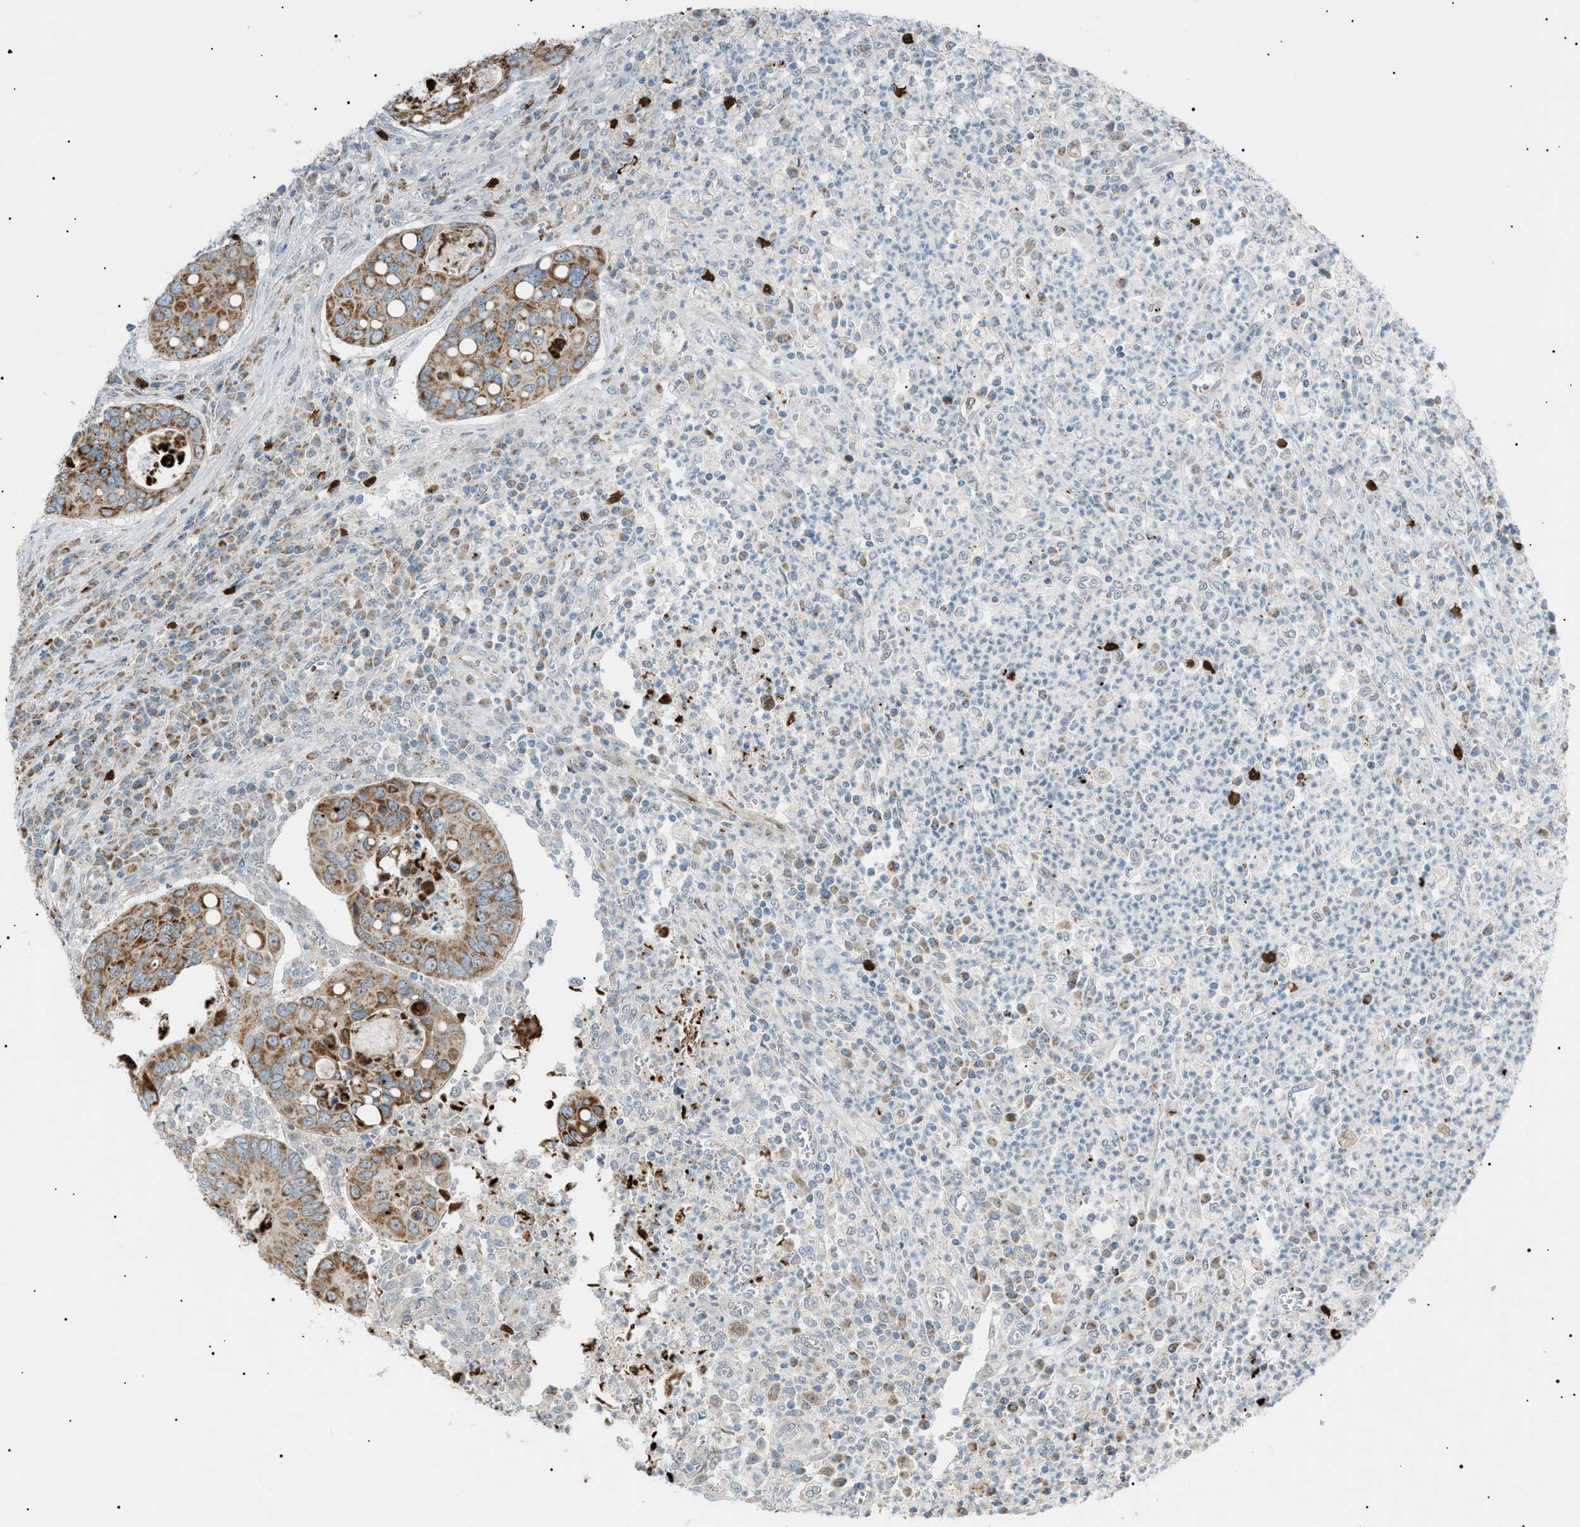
{"staining": {"intensity": "moderate", "quantity": ">75%", "location": "cytoplasmic/membranous"}, "tissue": "colorectal cancer", "cell_type": "Tumor cells", "image_type": "cancer", "snomed": [{"axis": "morphology", "description": "Inflammation, NOS"}, {"axis": "morphology", "description": "Adenocarcinoma, NOS"}, {"axis": "topography", "description": "Colon"}], "caption": "Colorectal cancer (adenocarcinoma) tissue displays moderate cytoplasmic/membranous staining in about >75% of tumor cells", "gene": "ZNF516", "patient": {"sex": "male", "age": 72}}